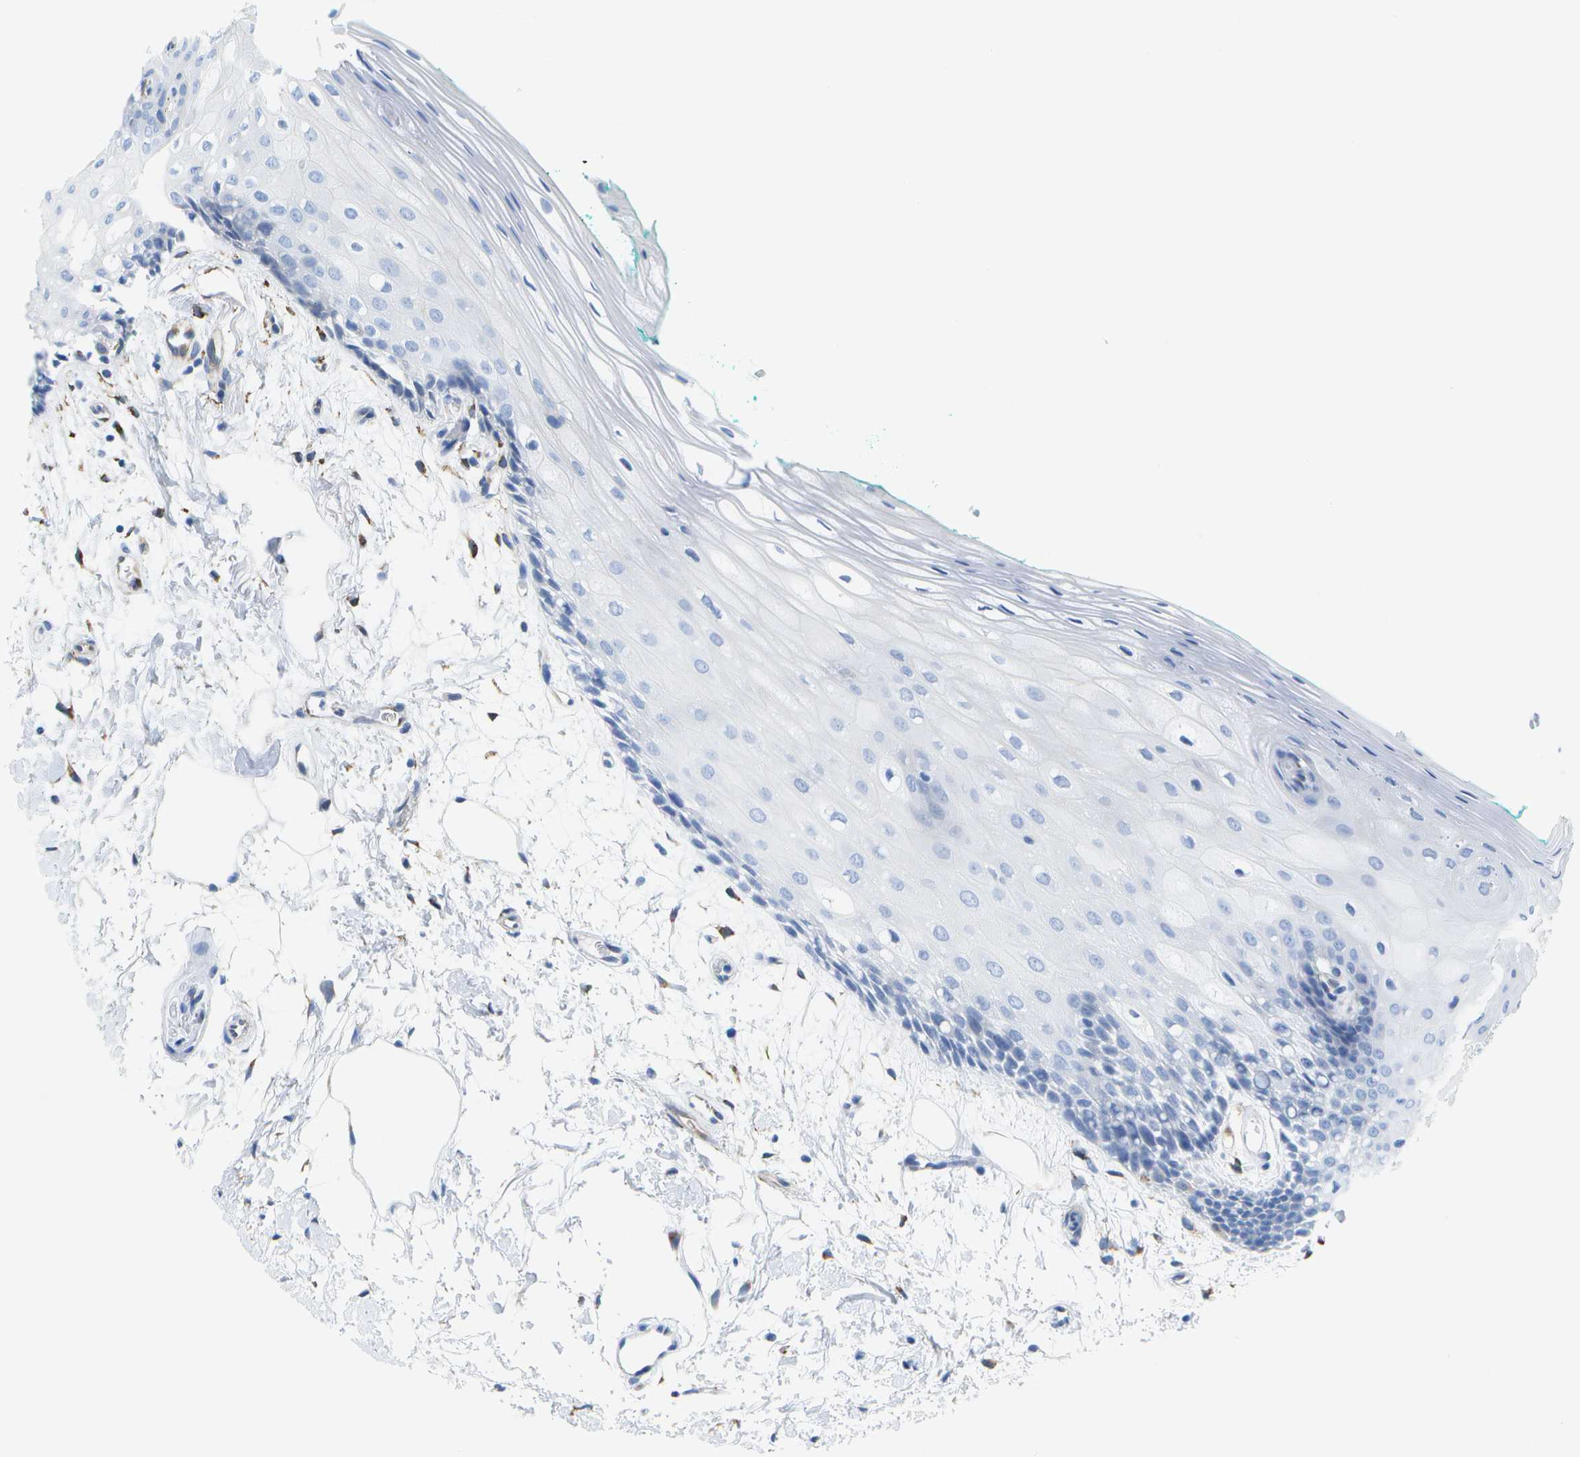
{"staining": {"intensity": "negative", "quantity": "none", "location": "none"}, "tissue": "oral mucosa", "cell_type": "Squamous epithelial cells", "image_type": "normal", "snomed": [{"axis": "morphology", "description": "Normal tissue, NOS"}, {"axis": "topography", "description": "Skeletal muscle"}, {"axis": "topography", "description": "Oral tissue"}, {"axis": "topography", "description": "Peripheral nerve tissue"}], "caption": "There is no significant positivity in squamous epithelial cells of oral mucosa. (DAB (3,3'-diaminobenzidine) immunohistochemistry (IHC), high magnification).", "gene": "ZDHHC17", "patient": {"sex": "female", "age": 84}}